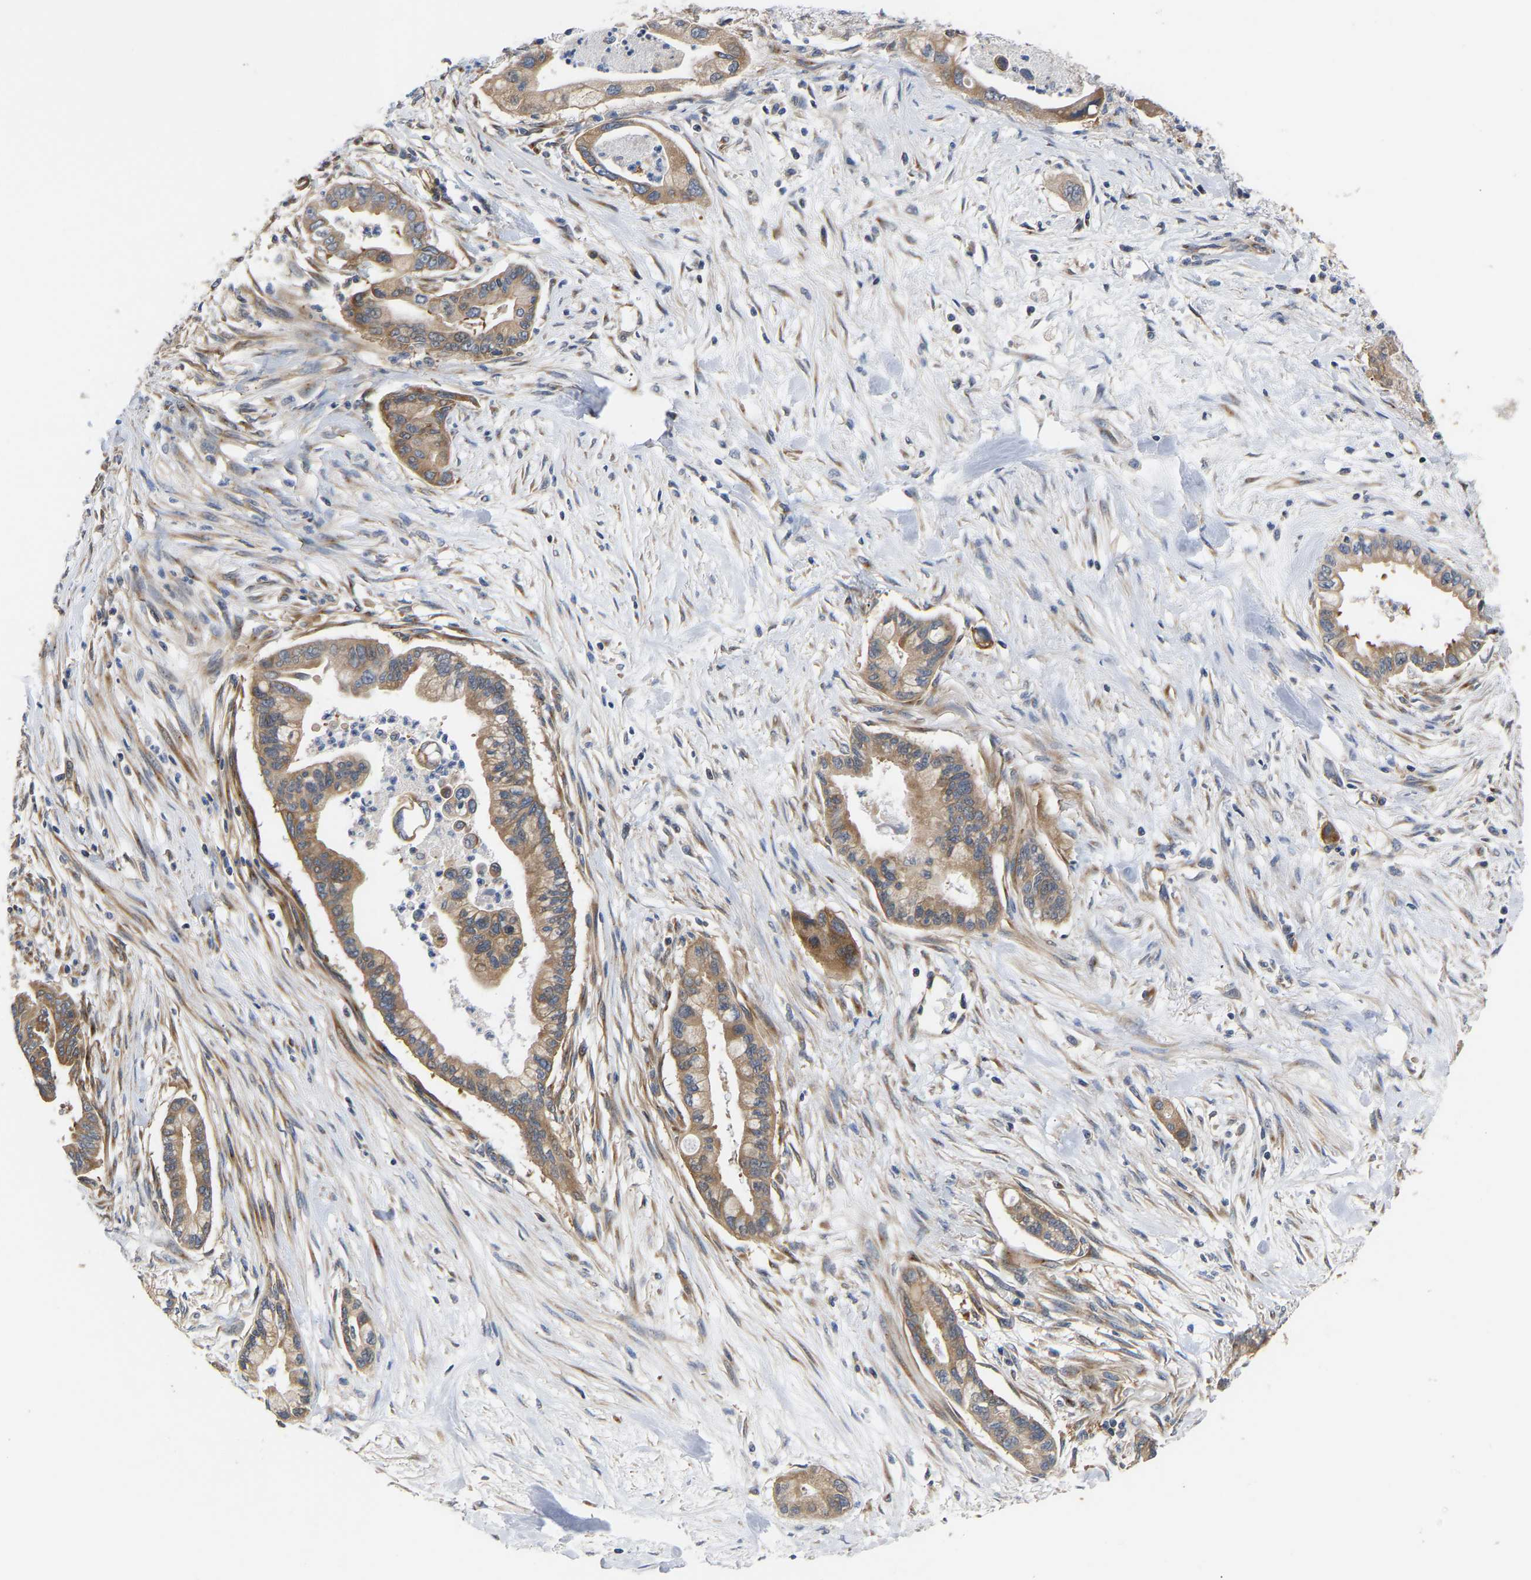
{"staining": {"intensity": "moderate", "quantity": ">75%", "location": "cytoplasmic/membranous"}, "tissue": "pancreatic cancer", "cell_type": "Tumor cells", "image_type": "cancer", "snomed": [{"axis": "morphology", "description": "Adenocarcinoma, NOS"}, {"axis": "topography", "description": "Pancreas"}], "caption": "Moderate cytoplasmic/membranous expression is seen in approximately >75% of tumor cells in adenocarcinoma (pancreatic).", "gene": "LAPTM4B", "patient": {"sex": "male", "age": 70}}